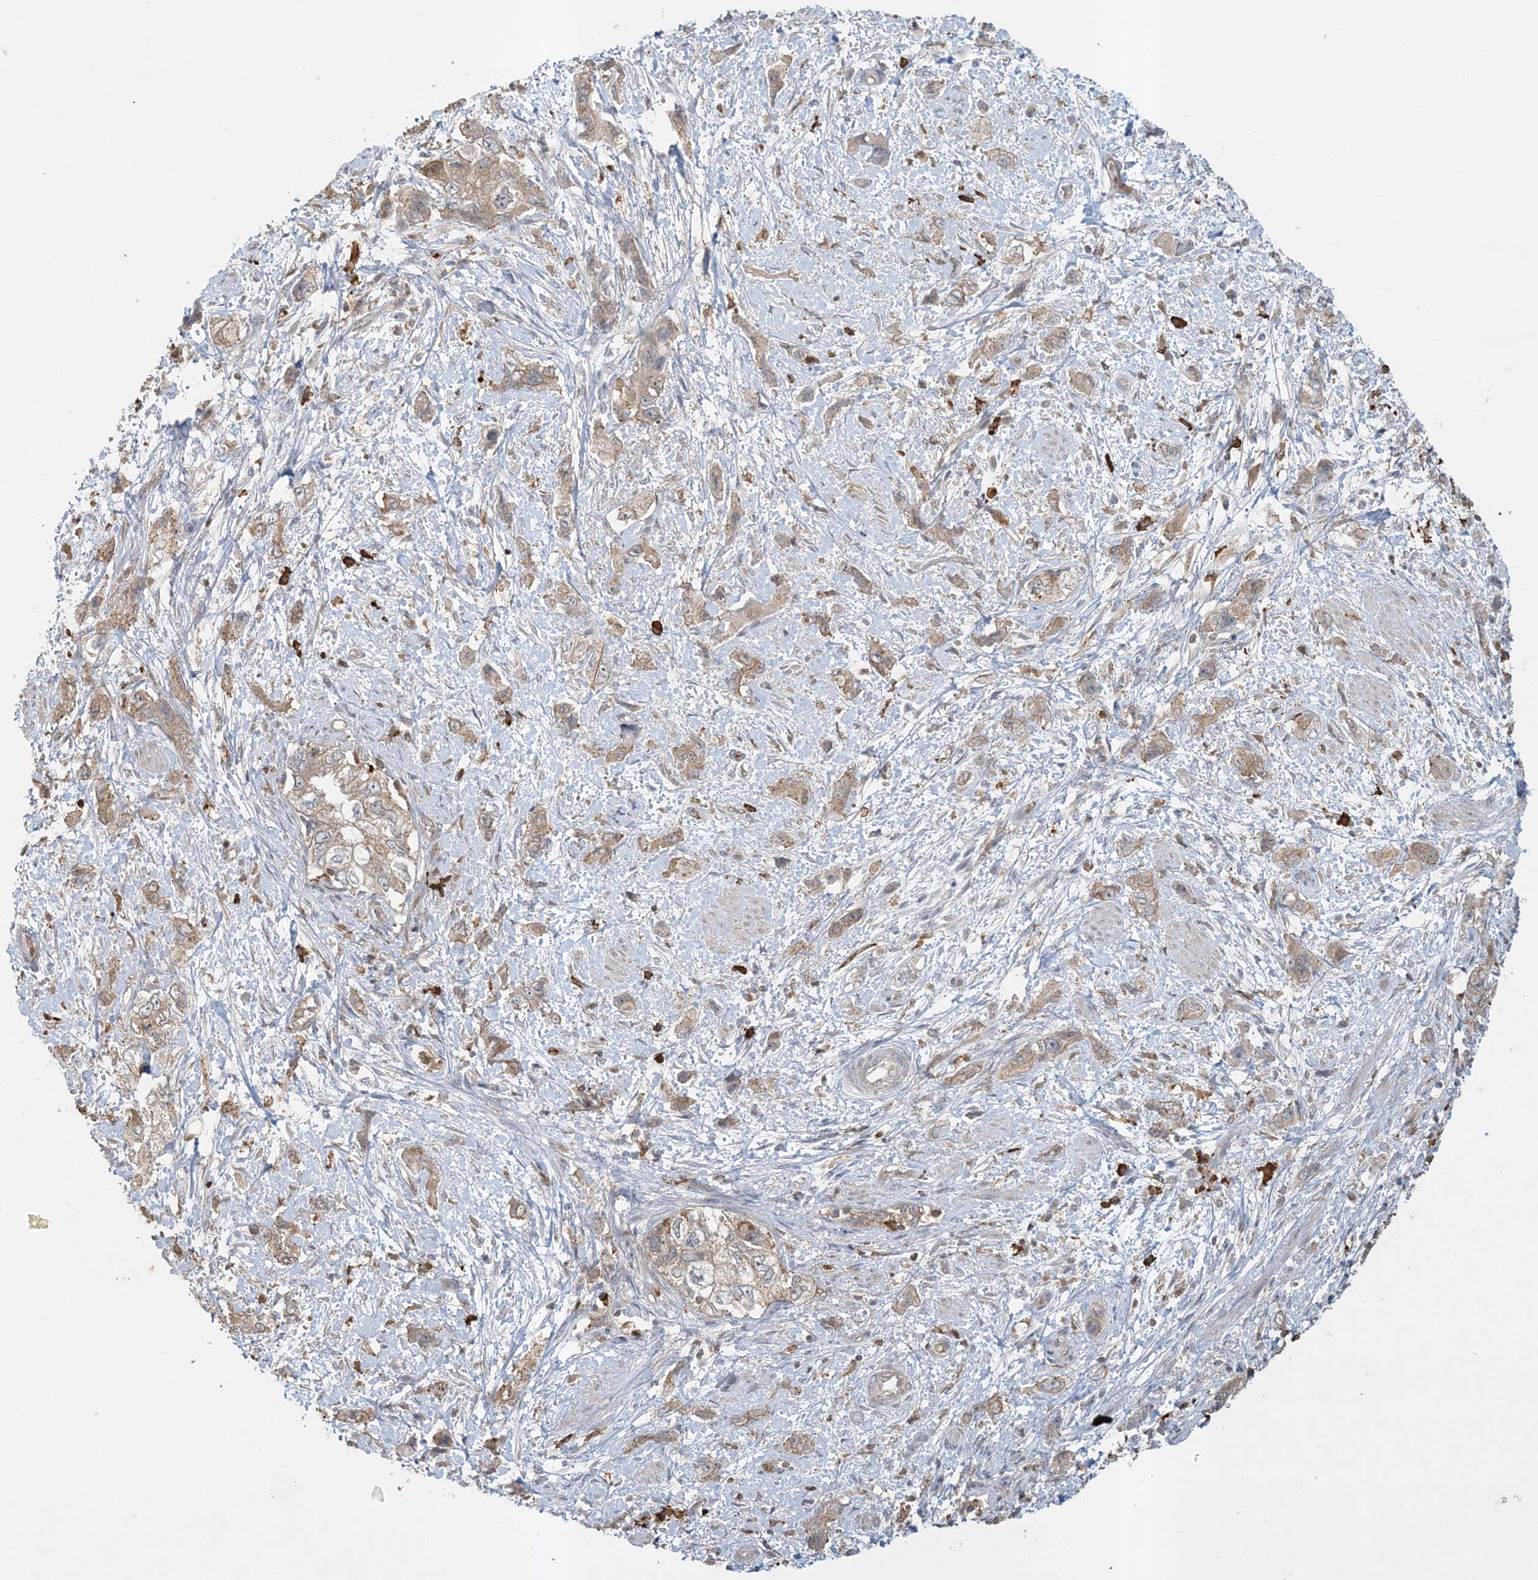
{"staining": {"intensity": "weak", "quantity": ">75%", "location": "cytoplasmic/membranous"}, "tissue": "pancreatic cancer", "cell_type": "Tumor cells", "image_type": "cancer", "snomed": [{"axis": "morphology", "description": "Adenocarcinoma, NOS"}, {"axis": "topography", "description": "Pancreas"}], "caption": "Tumor cells show low levels of weak cytoplasmic/membranous expression in approximately >75% of cells in human adenocarcinoma (pancreatic). (Brightfield microscopy of DAB IHC at high magnification).", "gene": "TMSB4X", "patient": {"sex": "female", "age": 73}}